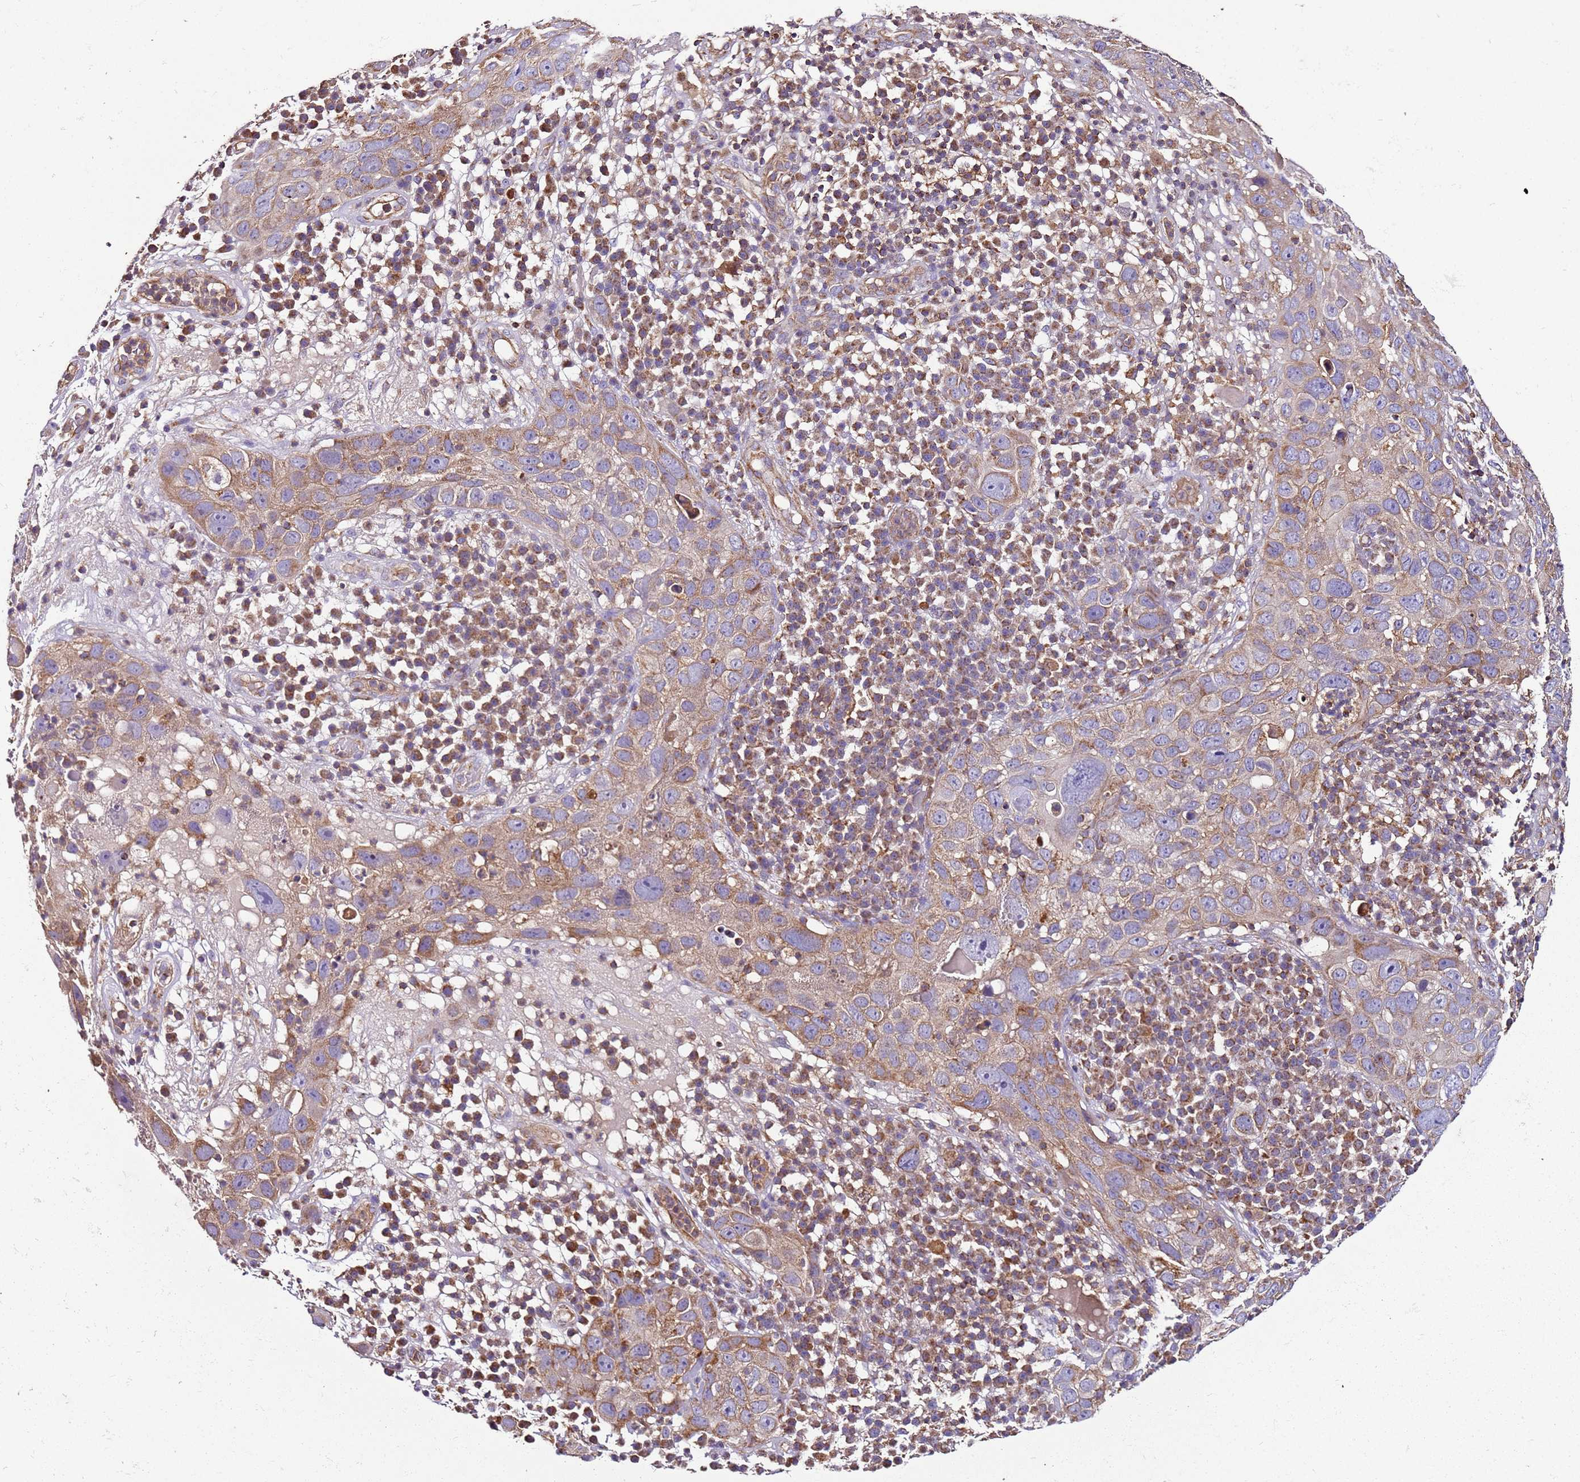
{"staining": {"intensity": "moderate", "quantity": "25%-75%", "location": "cytoplasmic/membranous"}, "tissue": "skin cancer", "cell_type": "Tumor cells", "image_type": "cancer", "snomed": [{"axis": "morphology", "description": "Squamous cell carcinoma in situ, NOS"}, {"axis": "morphology", "description": "Squamous cell carcinoma, NOS"}, {"axis": "topography", "description": "Skin"}], "caption": "An immunohistochemistry (IHC) histopathology image of tumor tissue is shown. Protein staining in brown labels moderate cytoplasmic/membranous positivity in skin cancer (squamous cell carcinoma) within tumor cells. The protein of interest is shown in brown color, while the nuclei are stained blue.", "gene": "RMND5A", "patient": {"sex": "male", "age": 93}}